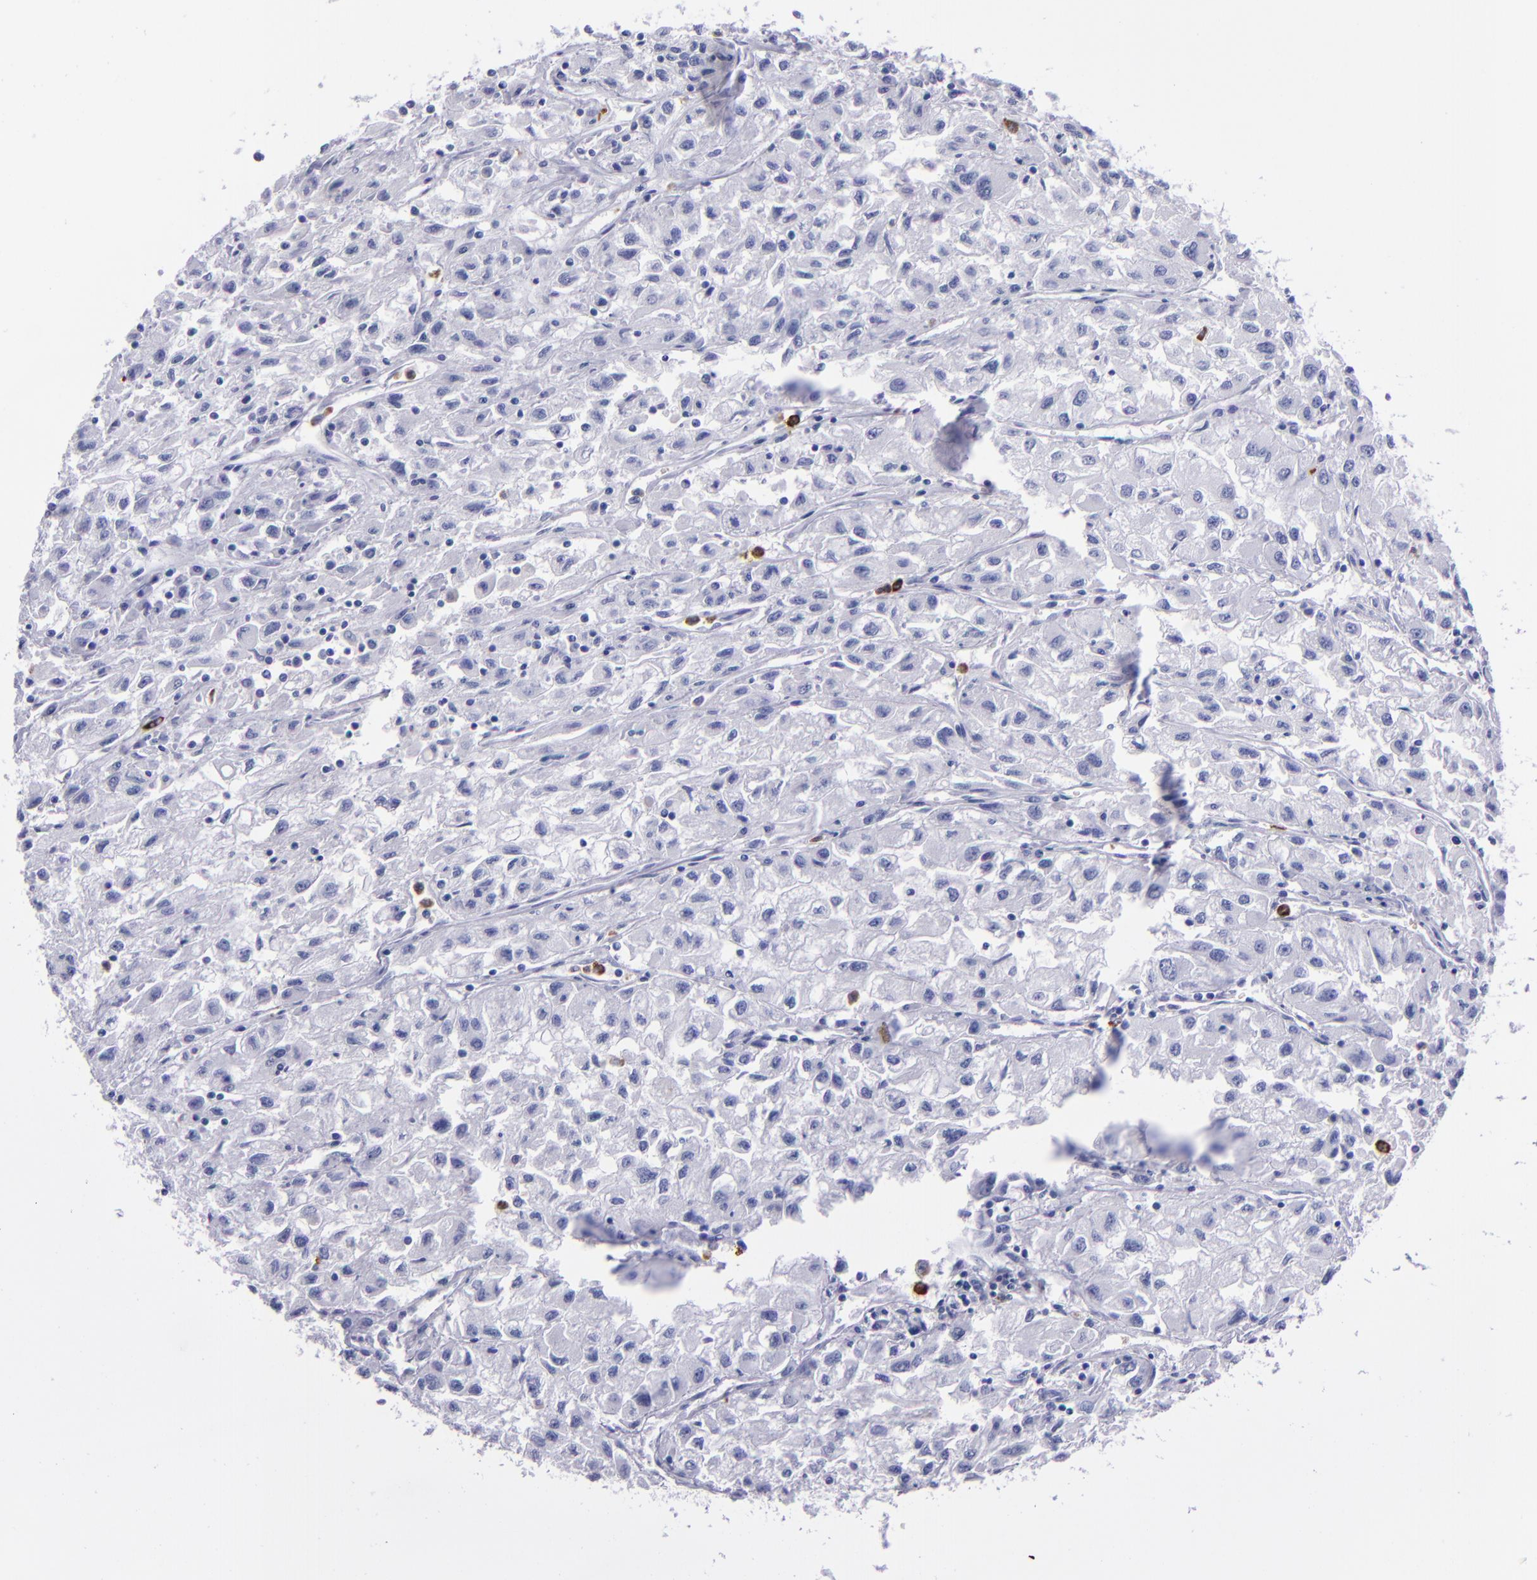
{"staining": {"intensity": "negative", "quantity": "none", "location": "none"}, "tissue": "renal cancer", "cell_type": "Tumor cells", "image_type": "cancer", "snomed": [{"axis": "morphology", "description": "Adenocarcinoma, NOS"}, {"axis": "topography", "description": "Kidney"}], "caption": "Image shows no significant protein expression in tumor cells of adenocarcinoma (renal). (DAB (3,3'-diaminobenzidine) immunohistochemistry (IHC) with hematoxylin counter stain).", "gene": "CR1", "patient": {"sex": "male", "age": 59}}